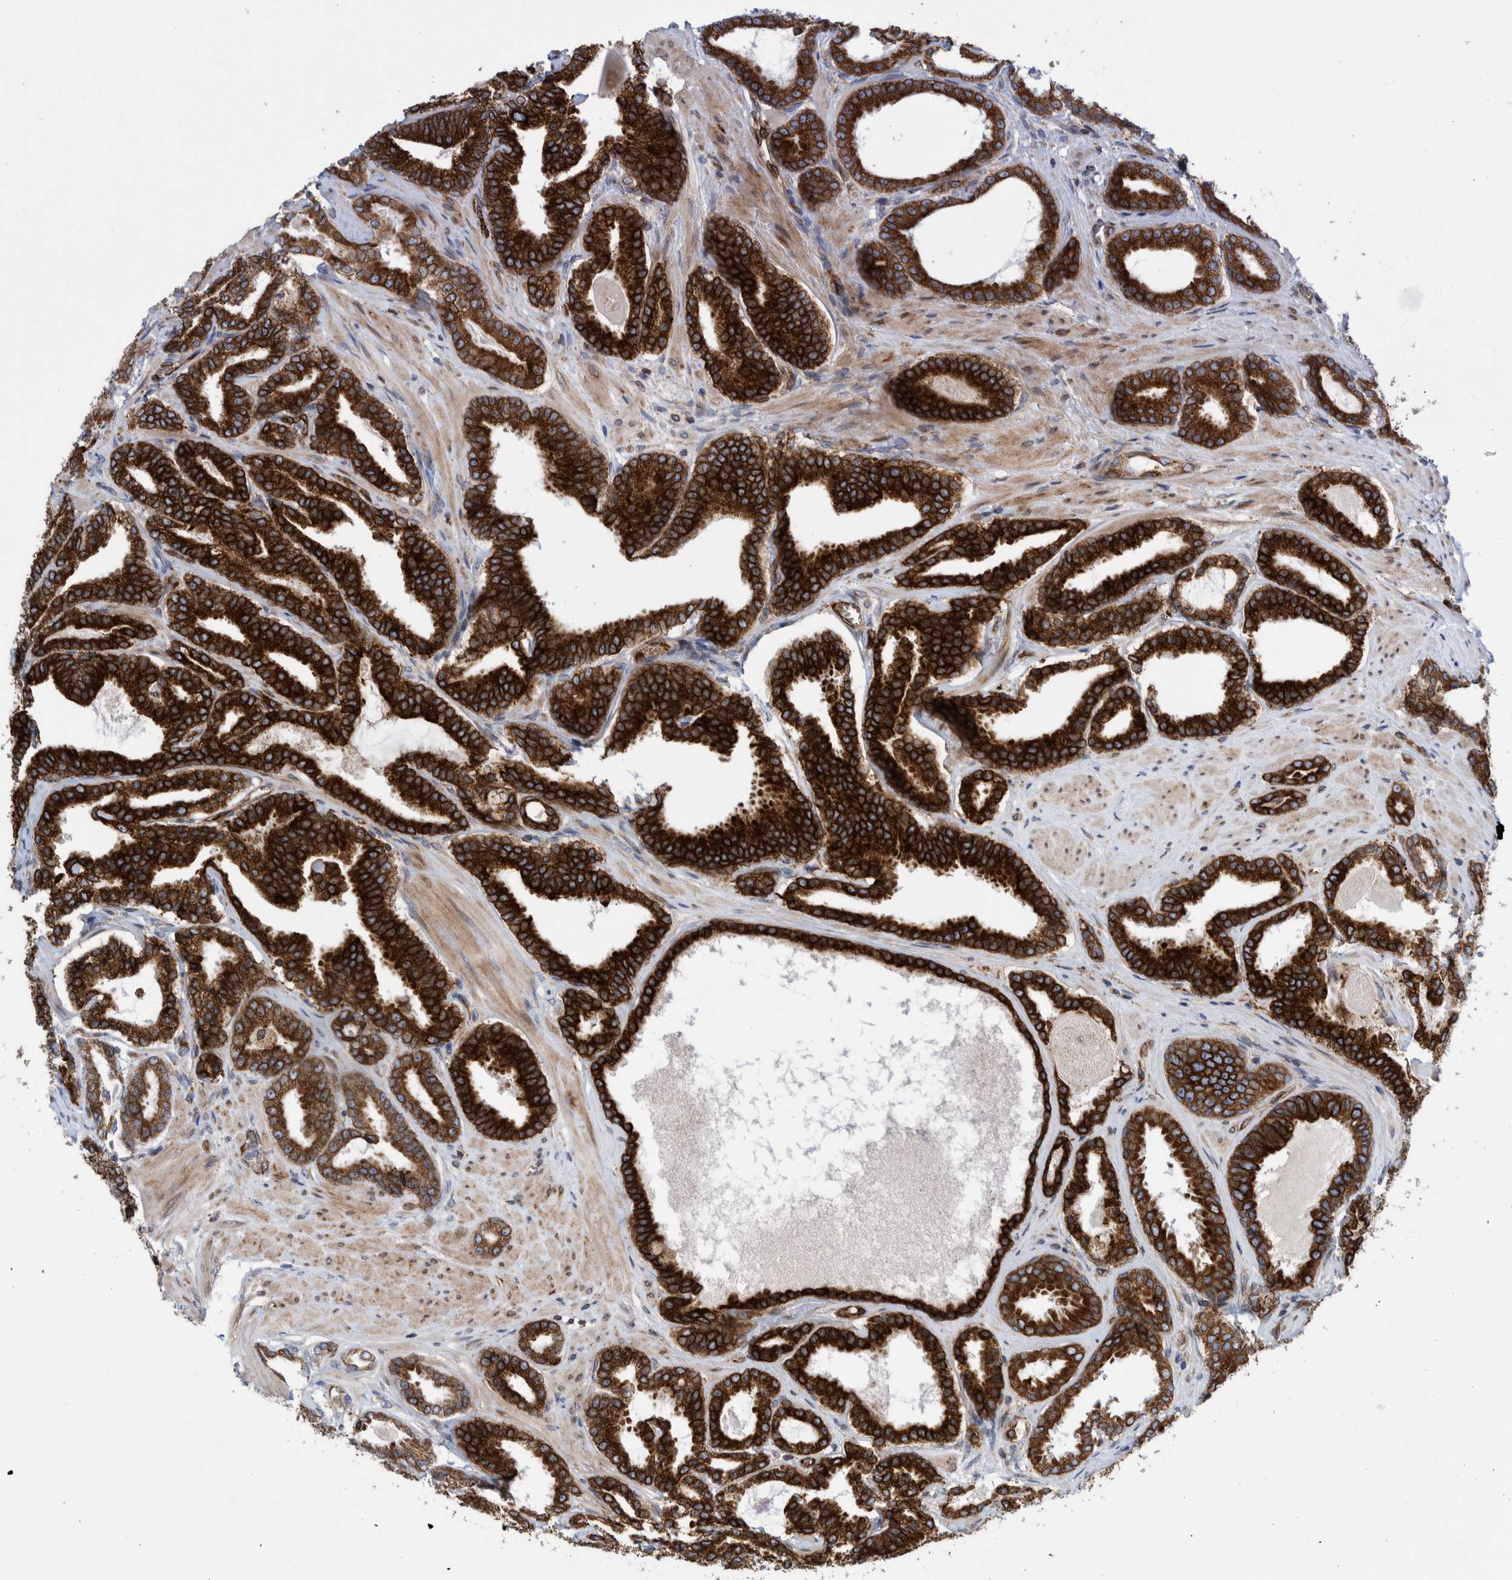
{"staining": {"intensity": "strong", "quantity": ">75%", "location": "cytoplasmic/membranous"}, "tissue": "prostate cancer", "cell_type": "Tumor cells", "image_type": "cancer", "snomed": [{"axis": "morphology", "description": "Adenocarcinoma, High grade"}, {"axis": "topography", "description": "Prostate"}], "caption": "Prostate high-grade adenocarcinoma was stained to show a protein in brown. There is high levels of strong cytoplasmic/membranous expression in approximately >75% of tumor cells.", "gene": "THEM6", "patient": {"sex": "male", "age": 60}}